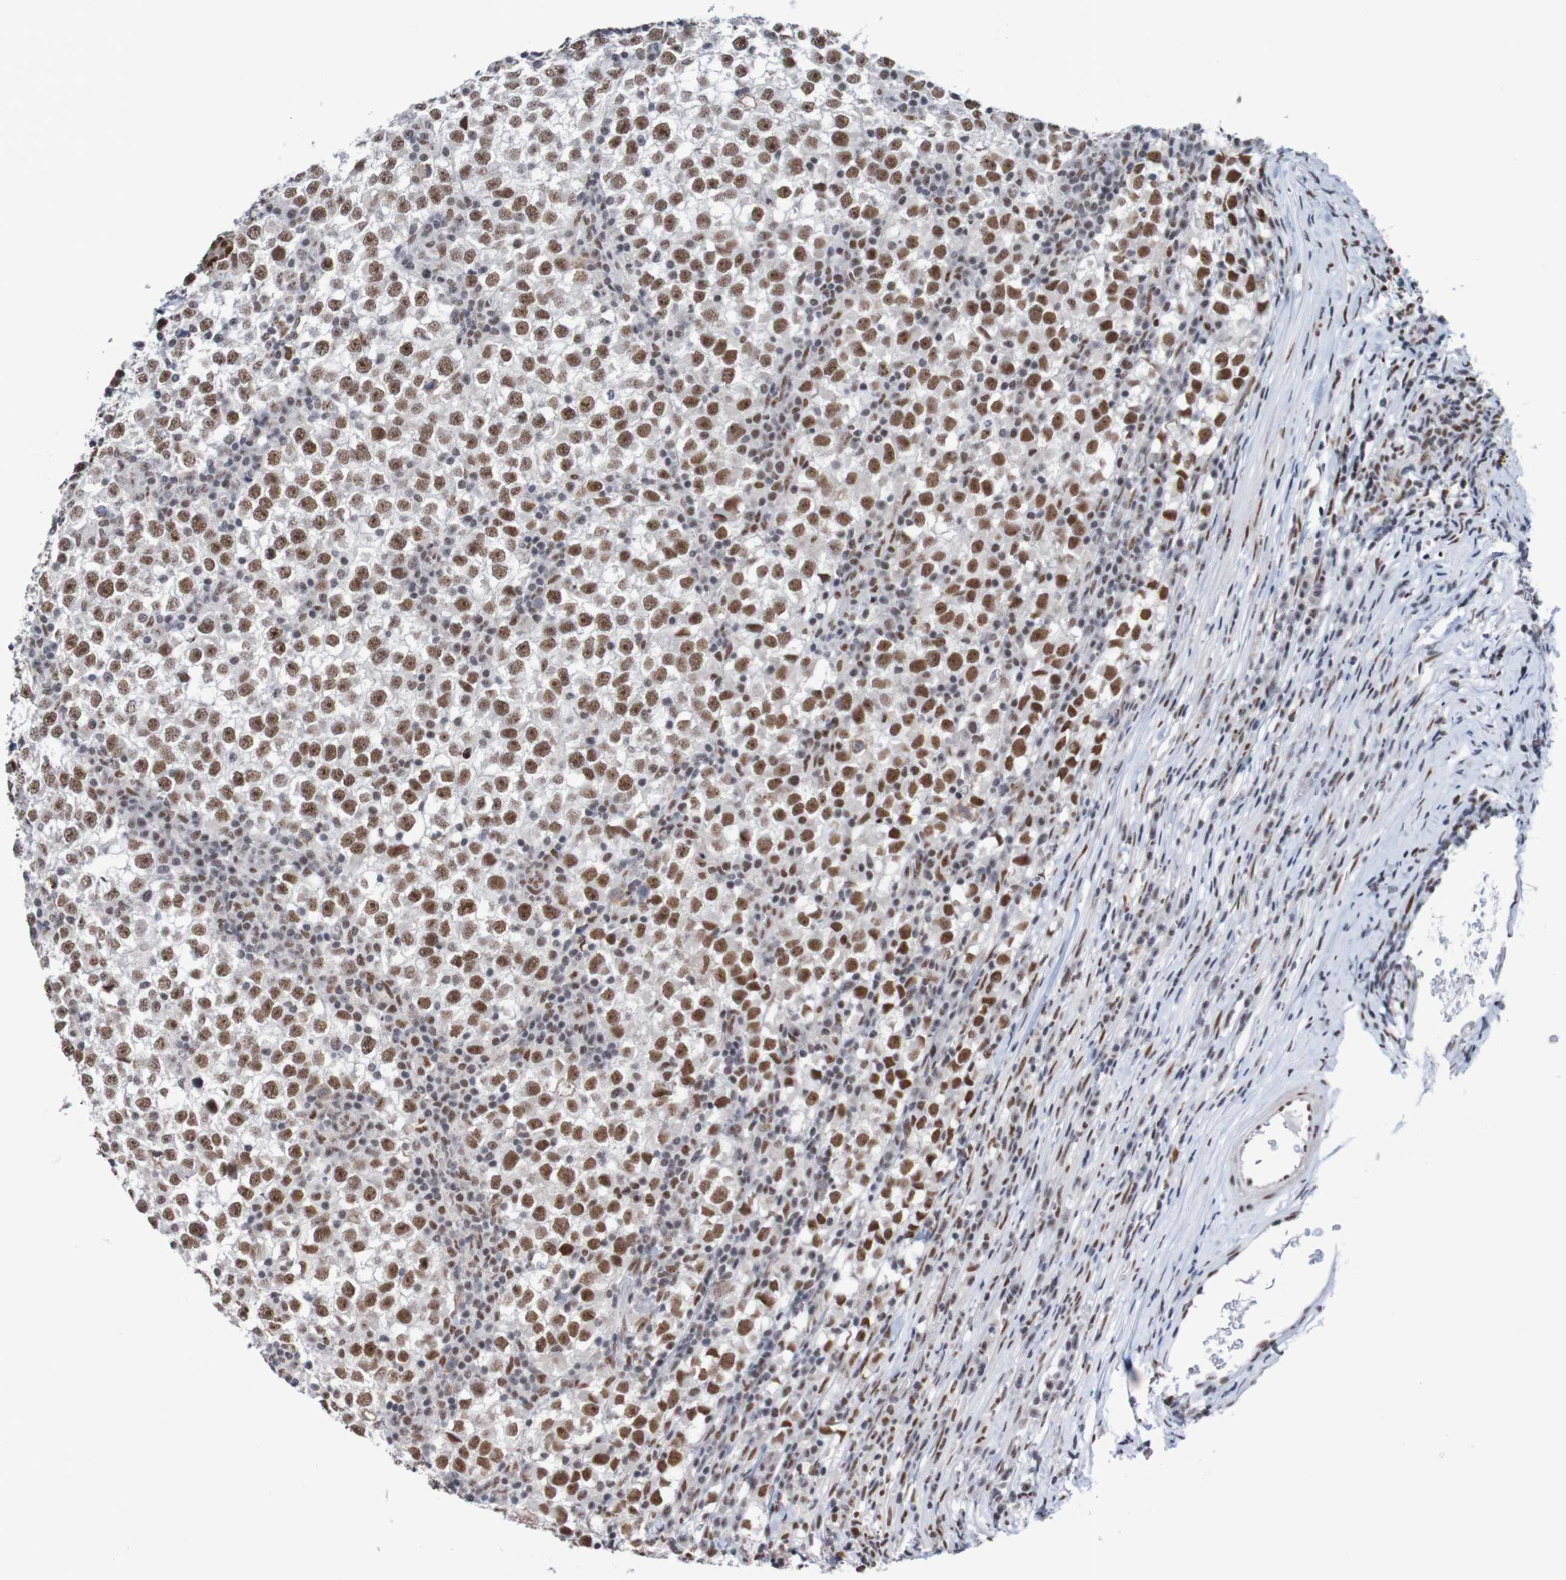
{"staining": {"intensity": "strong", "quantity": "25%-75%", "location": "nuclear"}, "tissue": "testis cancer", "cell_type": "Tumor cells", "image_type": "cancer", "snomed": [{"axis": "morphology", "description": "Seminoma, NOS"}, {"axis": "topography", "description": "Testis"}], "caption": "DAB immunohistochemical staining of human testis cancer (seminoma) shows strong nuclear protein positivity in approximately 25%-75% of tumor cells.", "gene": "CDC5L", "patient": {"sex": "male", "age": 65}}